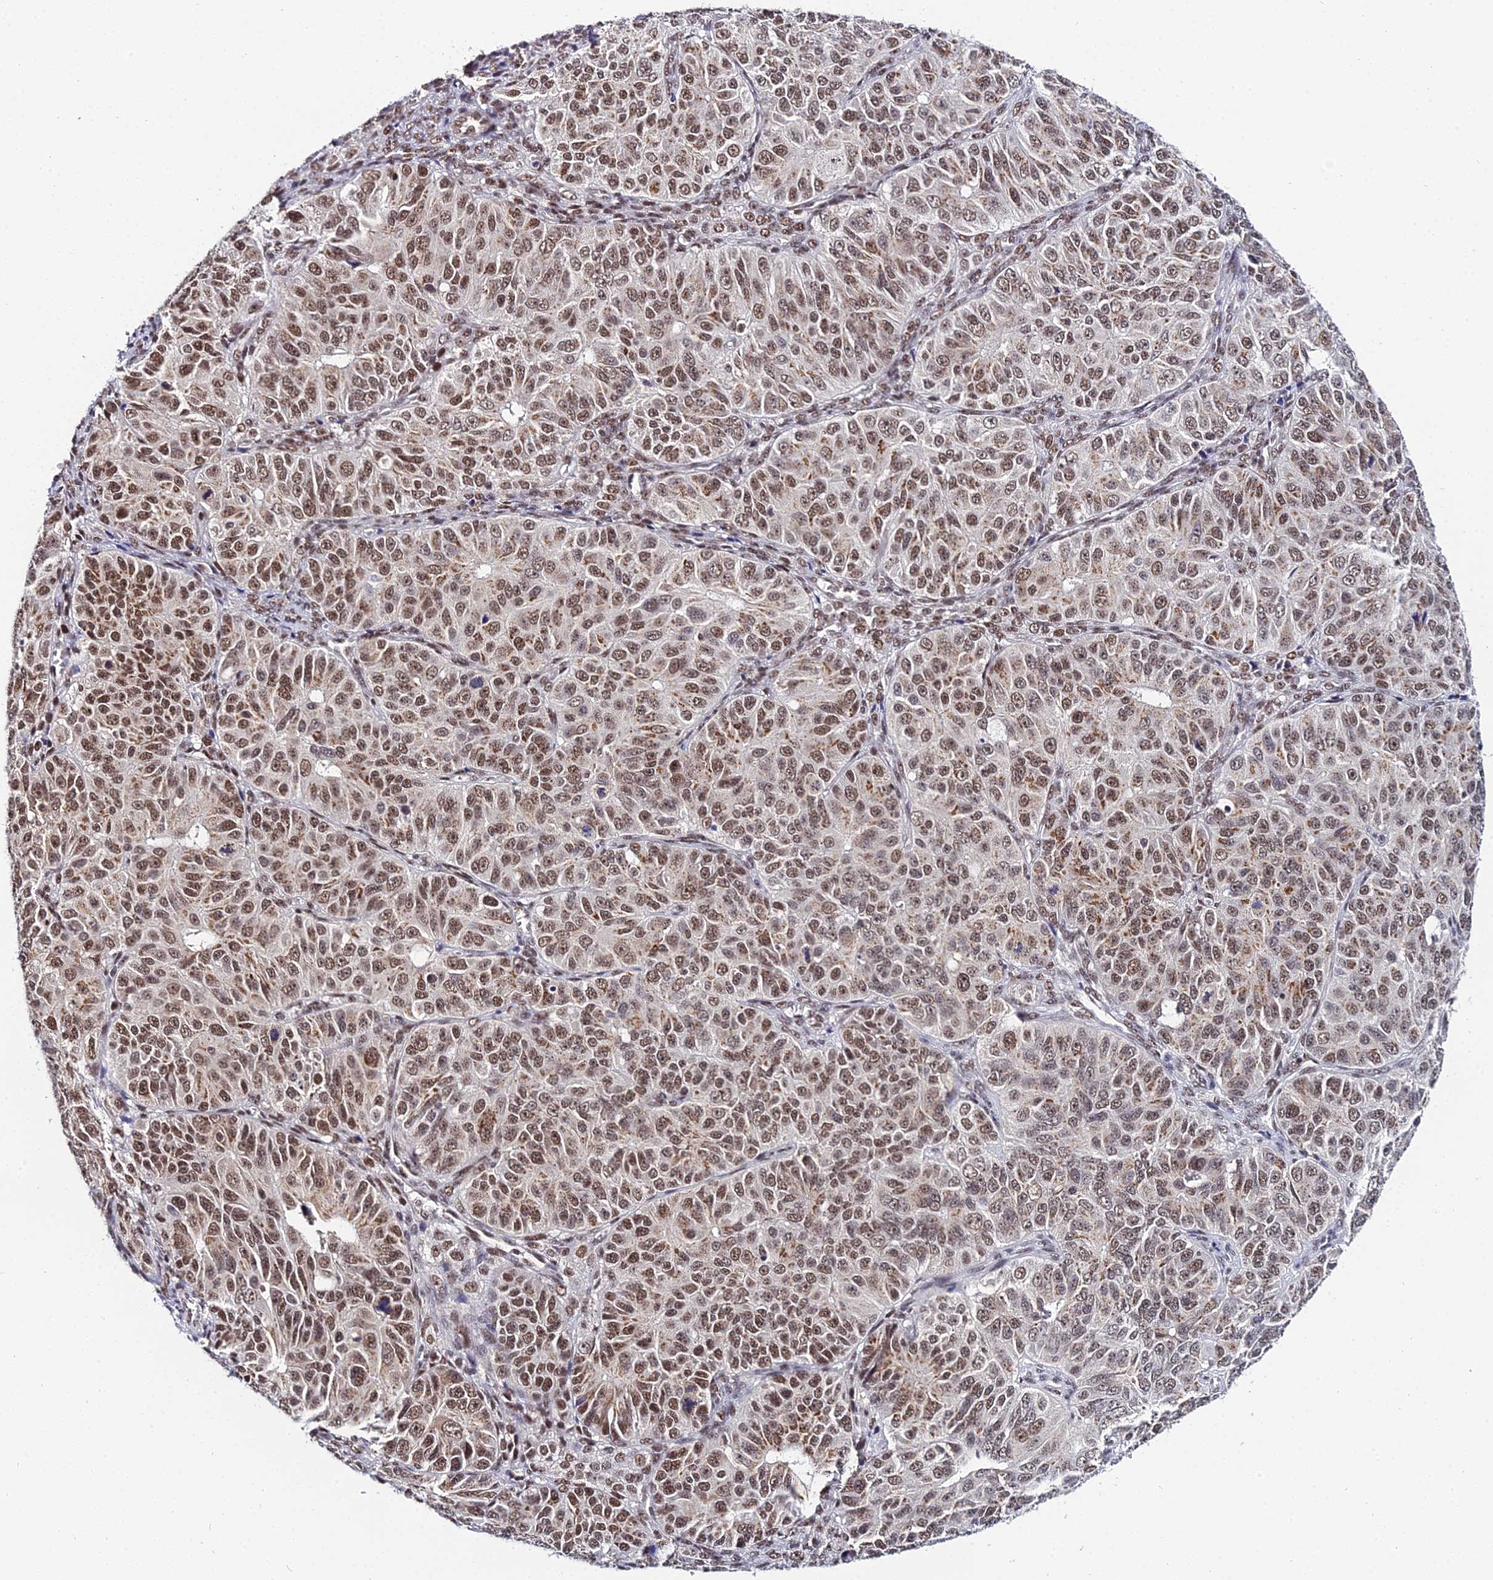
{"staining": {"intensity": "moderate", "quantity": ">75%", "location": "cytoplasmic/membranous,nuclear"}, "tissue": "ovarian cancer", "cell_type": "Tumor cells", "image_type": "cancer", "snomed": [{"axis": "morphology", "description": "Carcinoma, endometroid"}, {"axis": "topography", "description": "Ovary"}], "caption": "High-power microscopy captured an immunohistochemistry photomicrograph of ovarian cancer (endometroid carcinoma), revealing moderate cytoplasmic/membranous and nuclear positivity in approximately >75% of tumor cells. The staining is performed using DAB brown chromogen to label protein expression. The nuclei are counter-stained blue using hematoxylin.", "gene": "EXOSC3", "patient": {"sex": "female", "age": 51}}